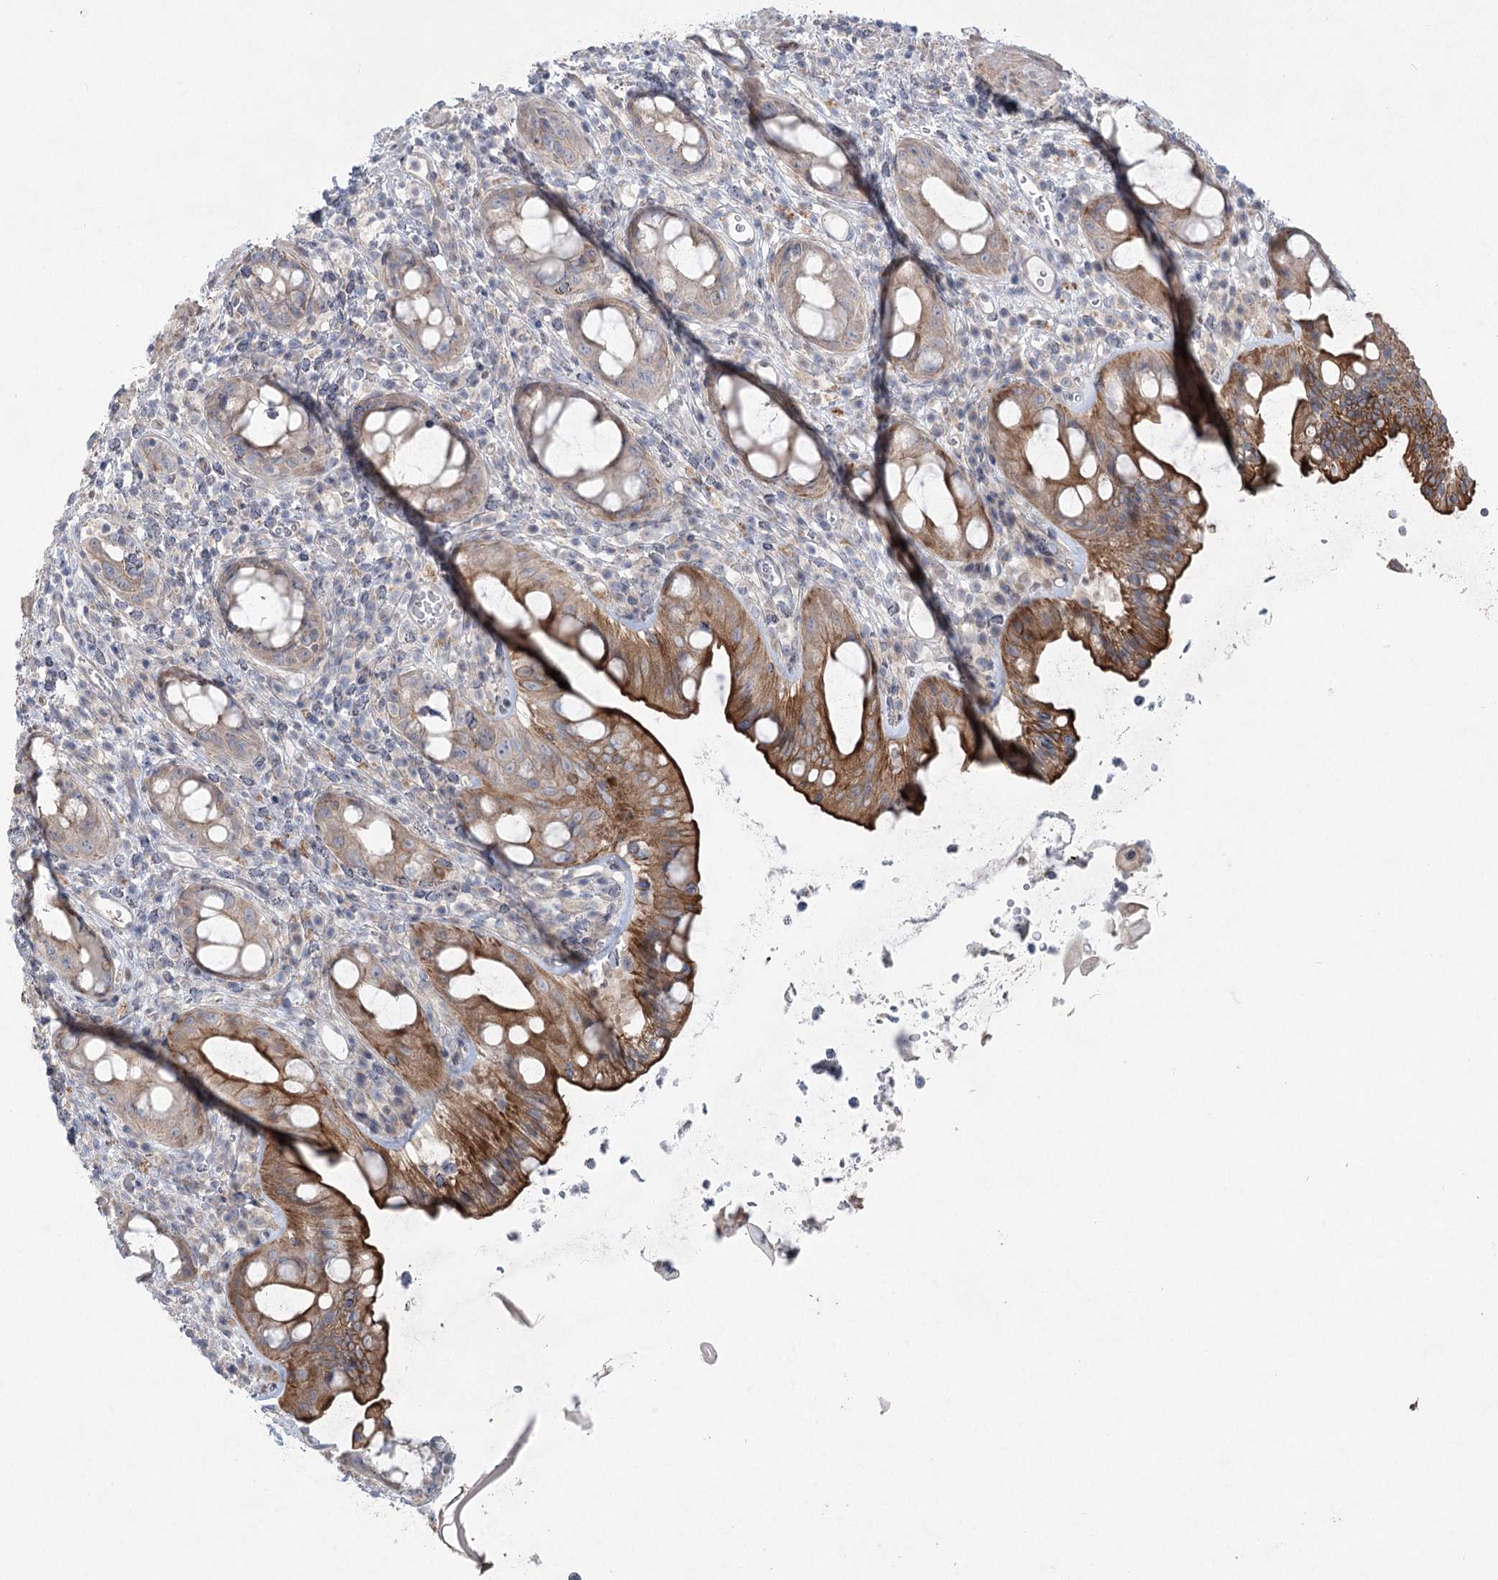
{"staining": {"intensity": "moderate", "quantity": "25%-75%", "location": "cytoplasmic/membranous"}, "tissue": "rectum", "cell_type": "Glandular cells", "image_type": "normal", "snomed": [{"axis": "morphology", "description": "Normal tissue, NOS"}, {"axis": "topography", "description": "Rectum"}], "caption": "A brown stain shows moderate cytoplasmic/membranous staining of a protein in glandular cells of normal human rectum. (Brightfield microscopy of DAB IHC at high magnification).", "gene": "SCN11A", "patient": {"sex": "female", "age": 57}}